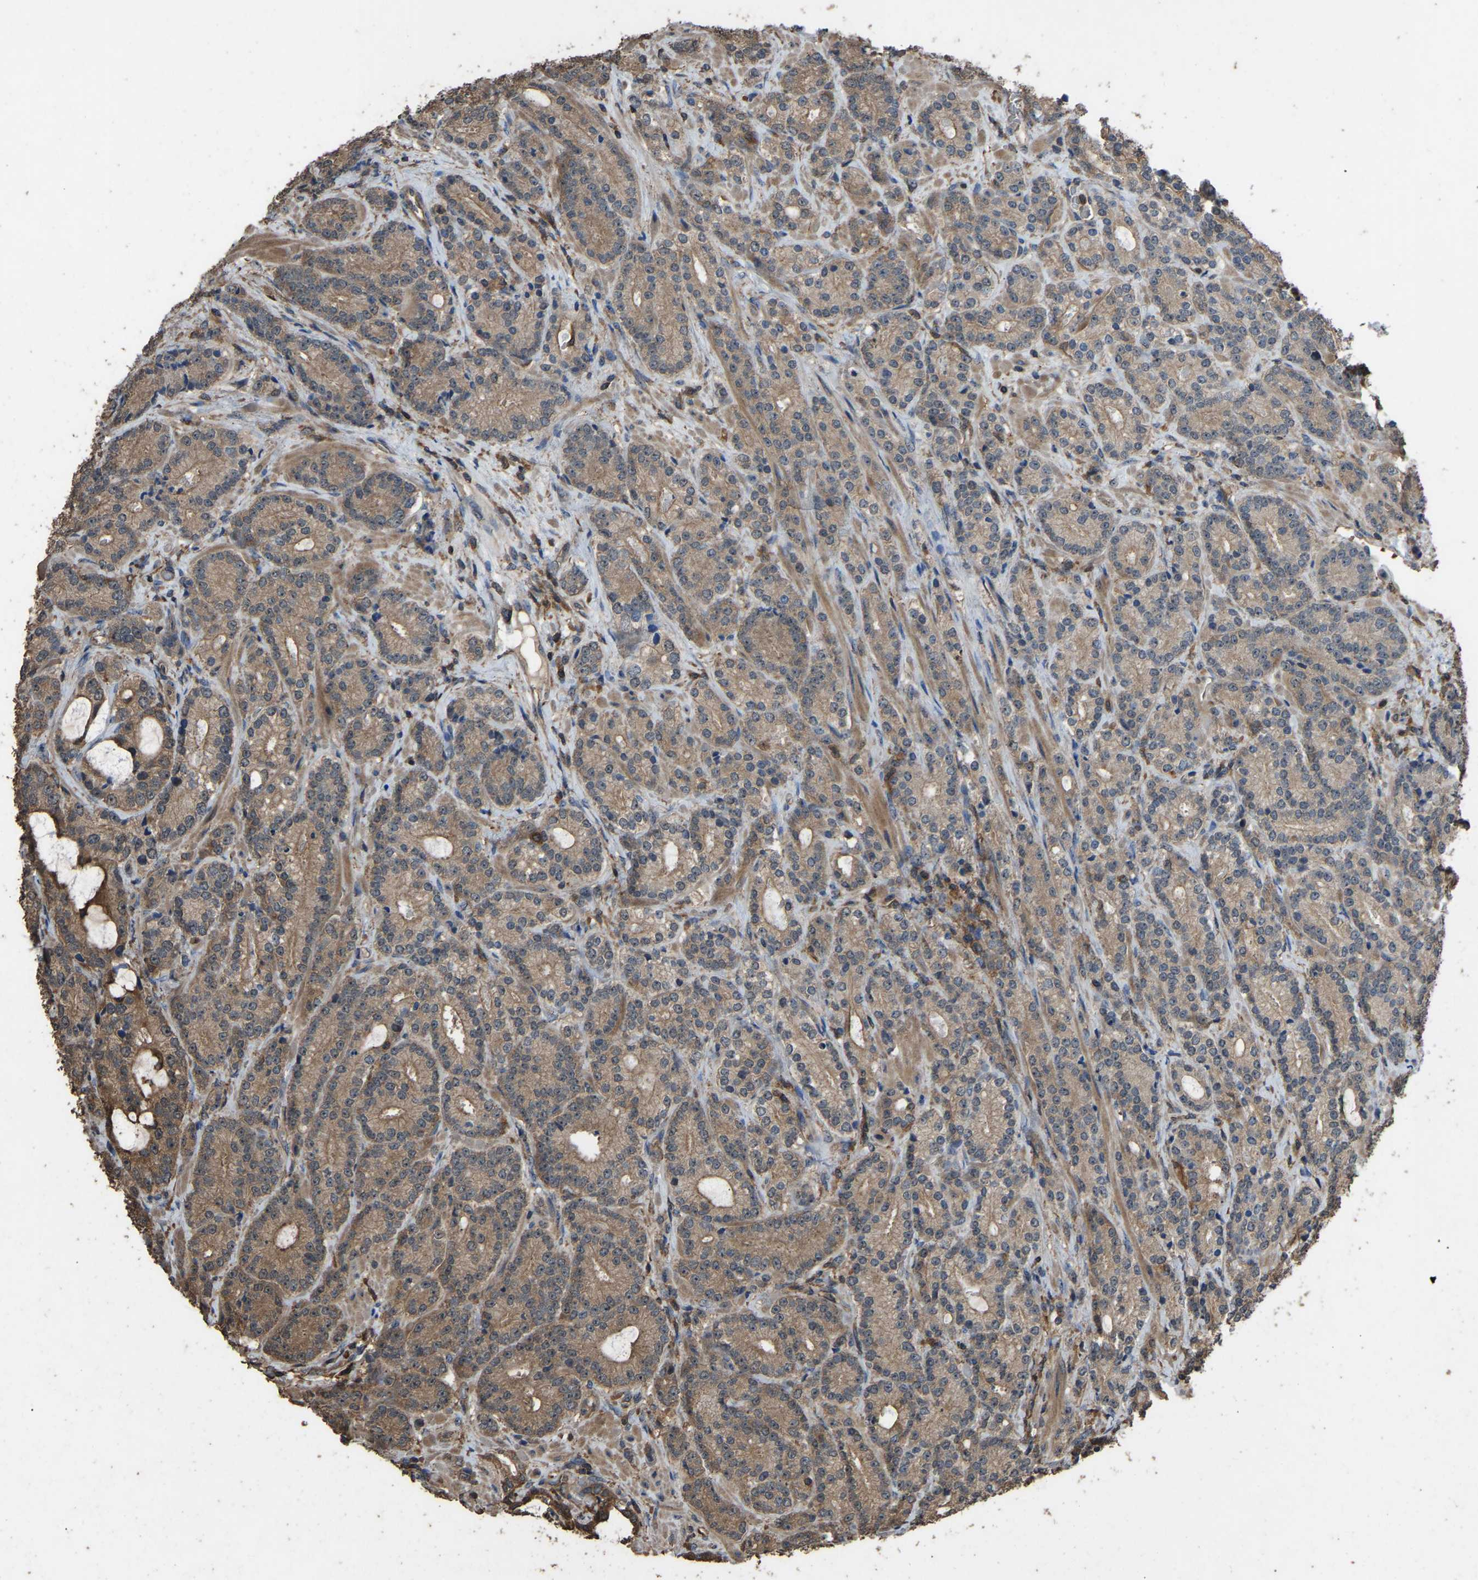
{"staining": {"intensity": "moderate", "quantity": ">75%", "location": "cytoplasmic/membranous"}, "tissue": "prostate cancer", "cell_type": "Tumor cells", "image_type": "cancer", "snomed": [{"axis": "morphology", "description": "Adenocarcinoma, High grade"}, {"axis": "topography", "description": "Prostate"}], "caption": "A brown stain labels moderate cytoplasmic/membranous staining of a protein in high-grade adenocarcinoma (prostate) tumor cells.", "gene": "FHIT", "patient": {"sex": "male", "age": 61}}